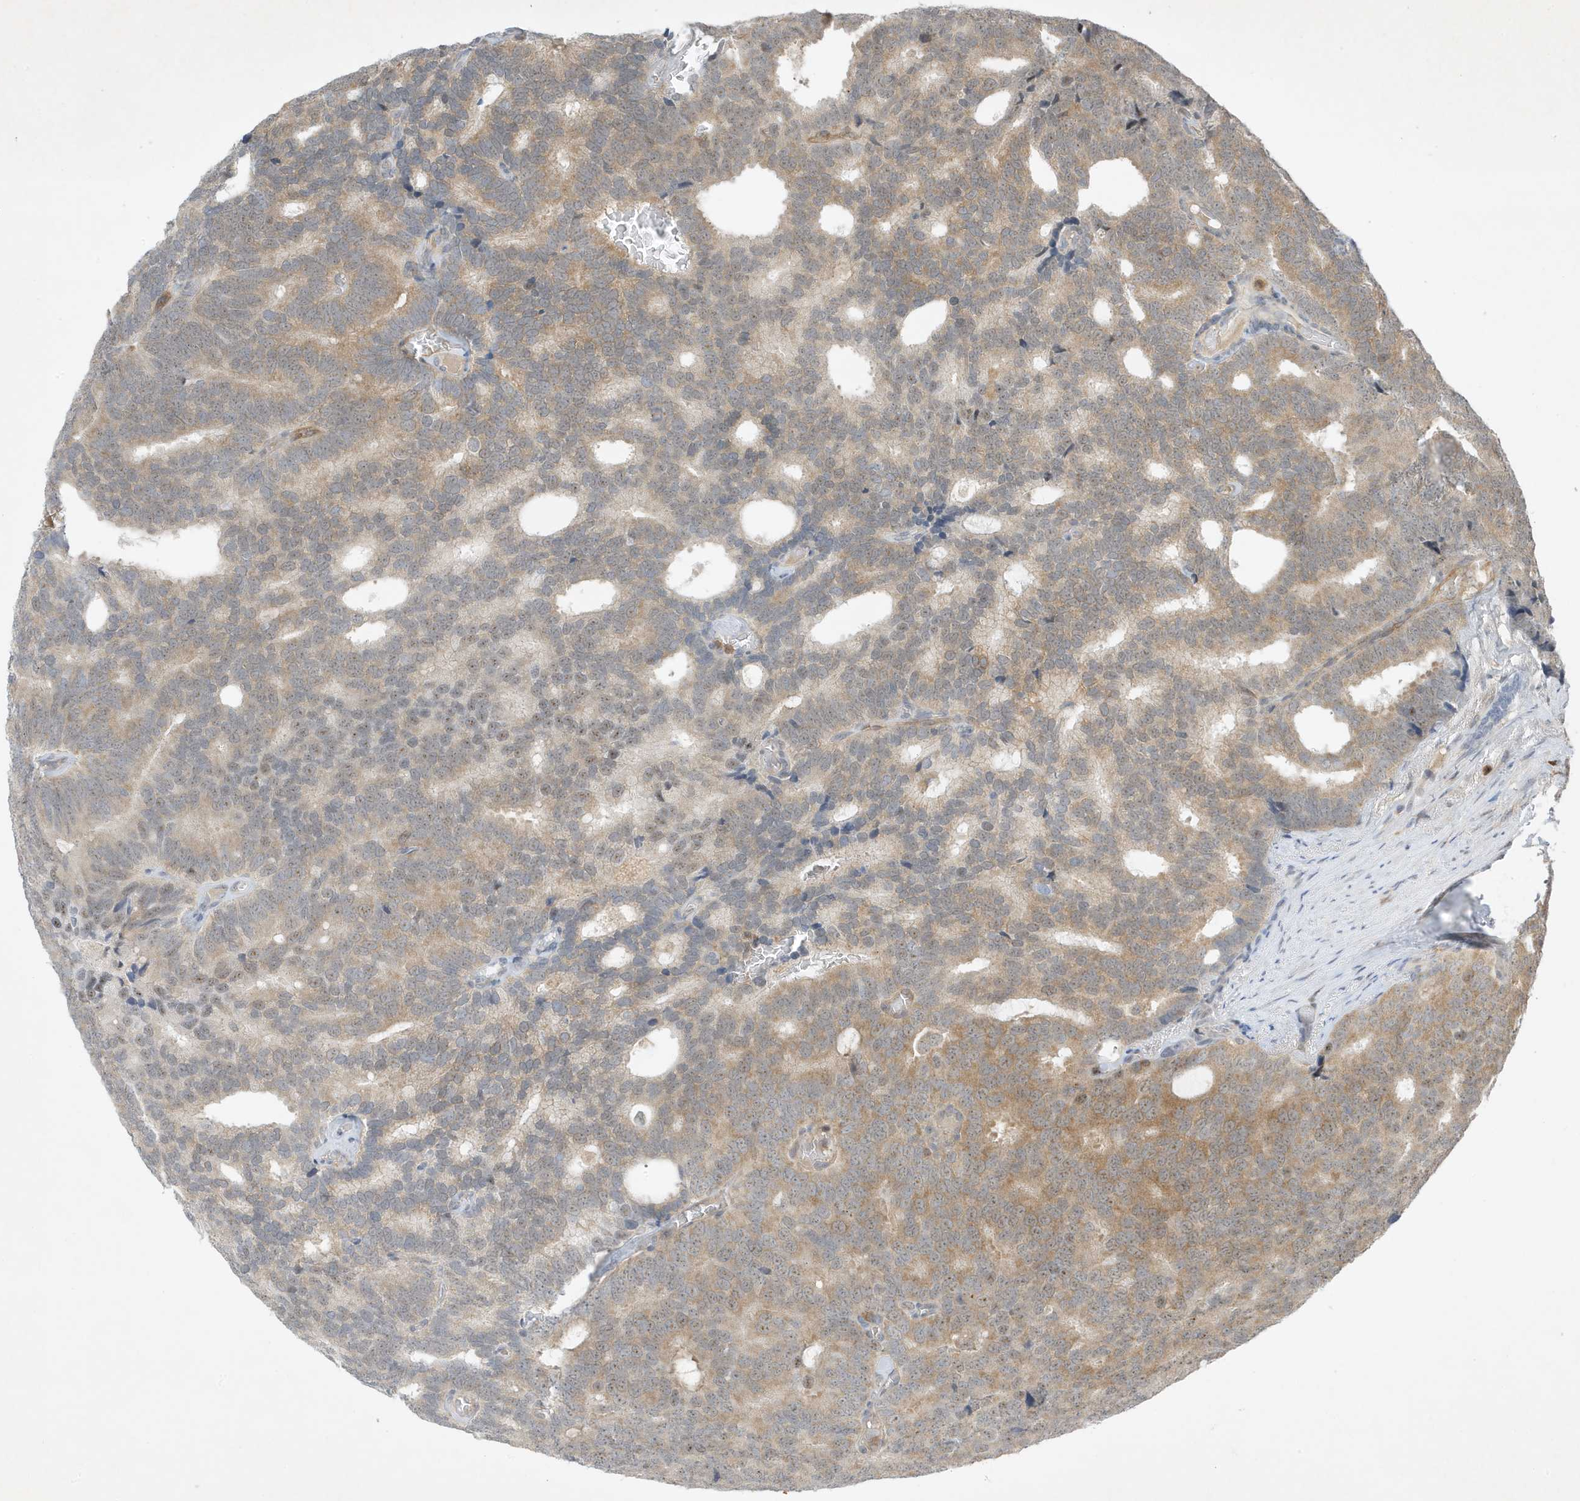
{"staining": {"intensity": "moderate", "quantity": "25%-75%", "location": "cytoplasmic/membranous,nuclear"}, "tissue": "prostate cancer", "cell_type": "Tumor cells", "image_type": "cancer", "snomed": [{"axis": "morphology", "description": "Adenocarcinoma, Low grade"}, {"axis": "topography", "description": "Prostate"}], "caption": "Immunohistochemistry (IHC) micrograph of neoplastic tissue: human prostate cancer stained using immunohistochemistry shows medium levels of moderate protein expression localized specifically in the cytoplasmic/membranous and nuclear of tumor cells, appearing as a cytoplasmic/membranous and nuclear brown color.", "gene": "MAST3", "patient": {"sex": "male", "age": 71}}